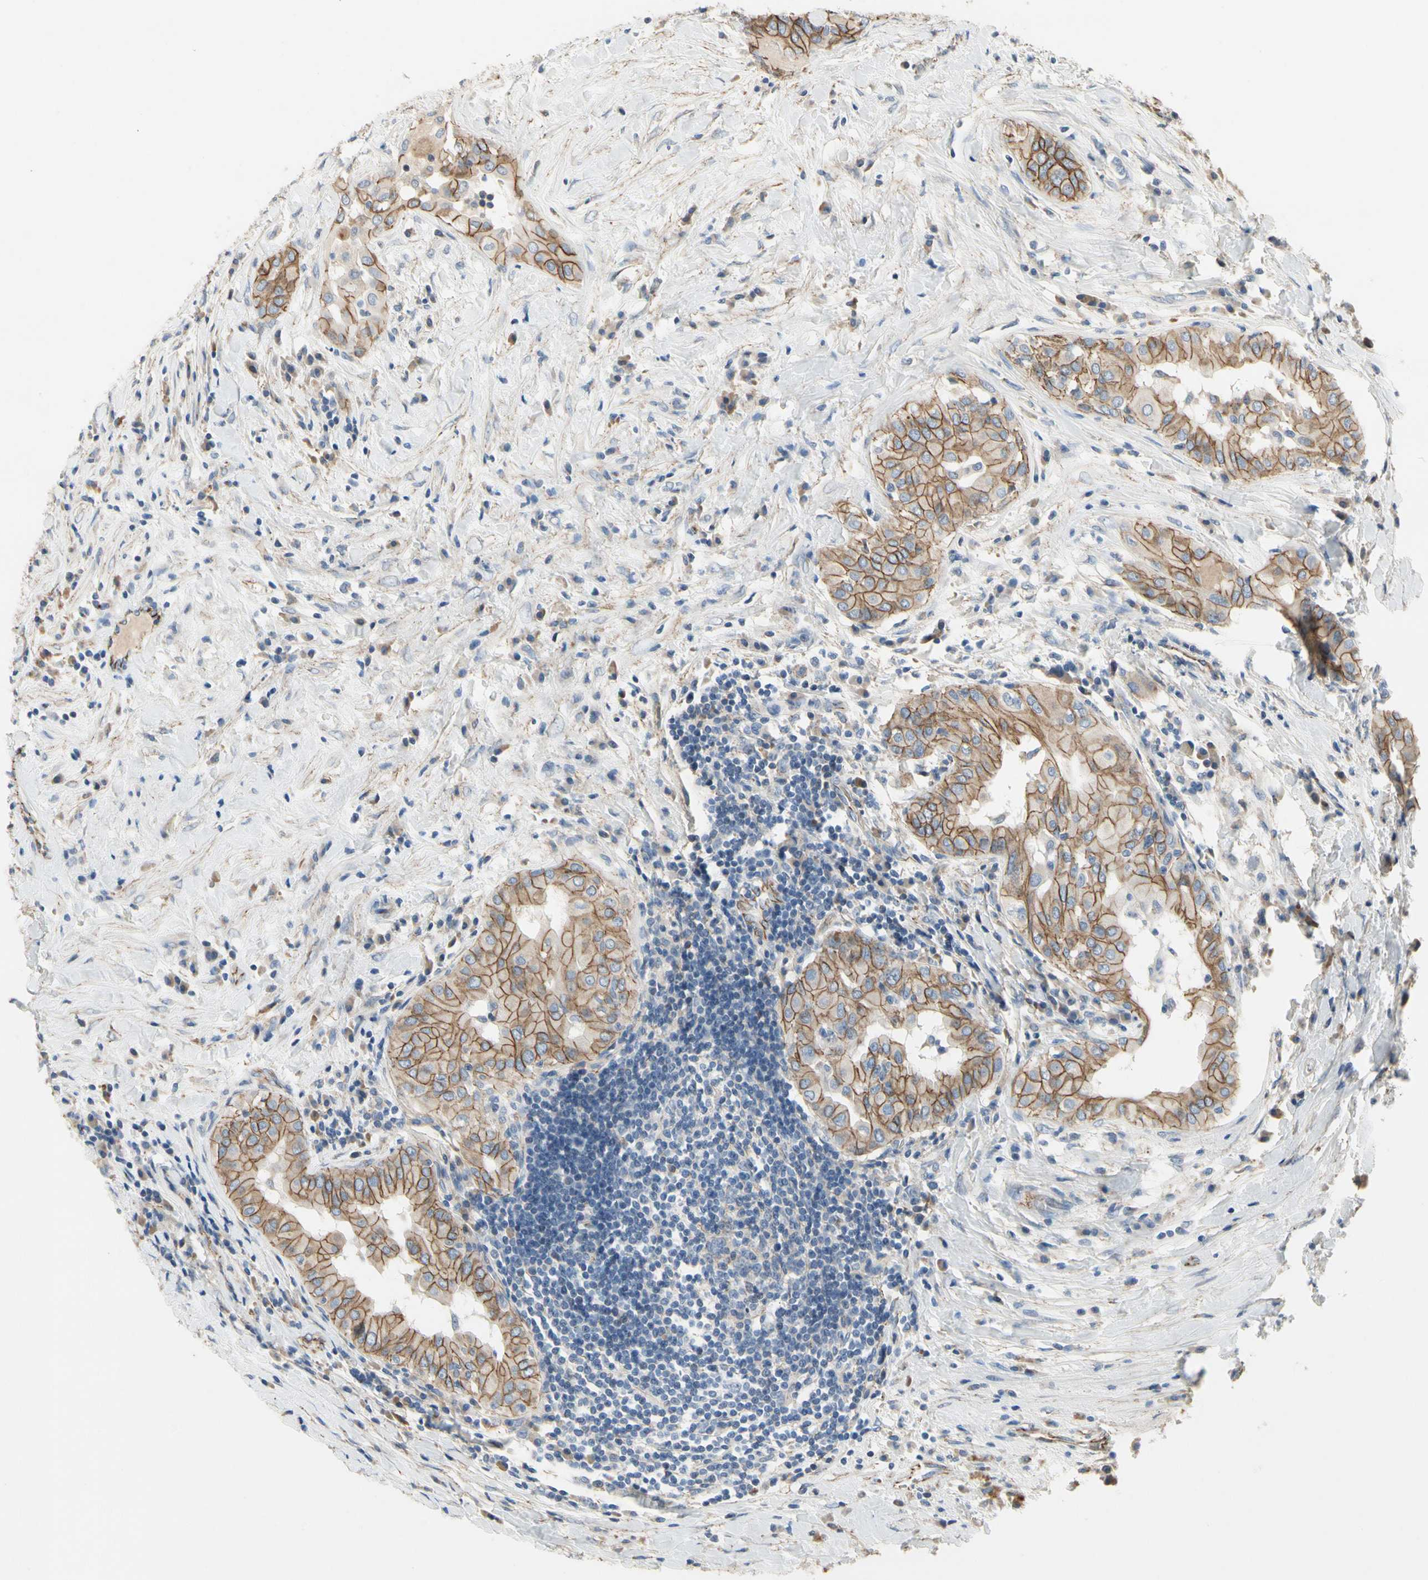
{"staining": {"intensity": "weak", "quantity": "25%-75%", "location": "cytoplasmic/membranous"}, "tissue": "thyroid cancer", "cell_type": "Tumor cells", "image_type": "cancer", "snomed": [{"axis": "morphology", "description": "Papillary adenocarcinoma, NOS"}, {"axis": "topography", "description": "Thyroid gland"}], "caption": "Immunohistochemical staining of thyroid papillary adenocarcinoma shows low levels of weak cytoplasmic/membranous protein staining in about 25%-75% of tumor cells. (DAB IHC, brown staining for protein, blue staining for nuclei).", "gene": "LGR6", "patient": {"sex": "male", "age": 33}}